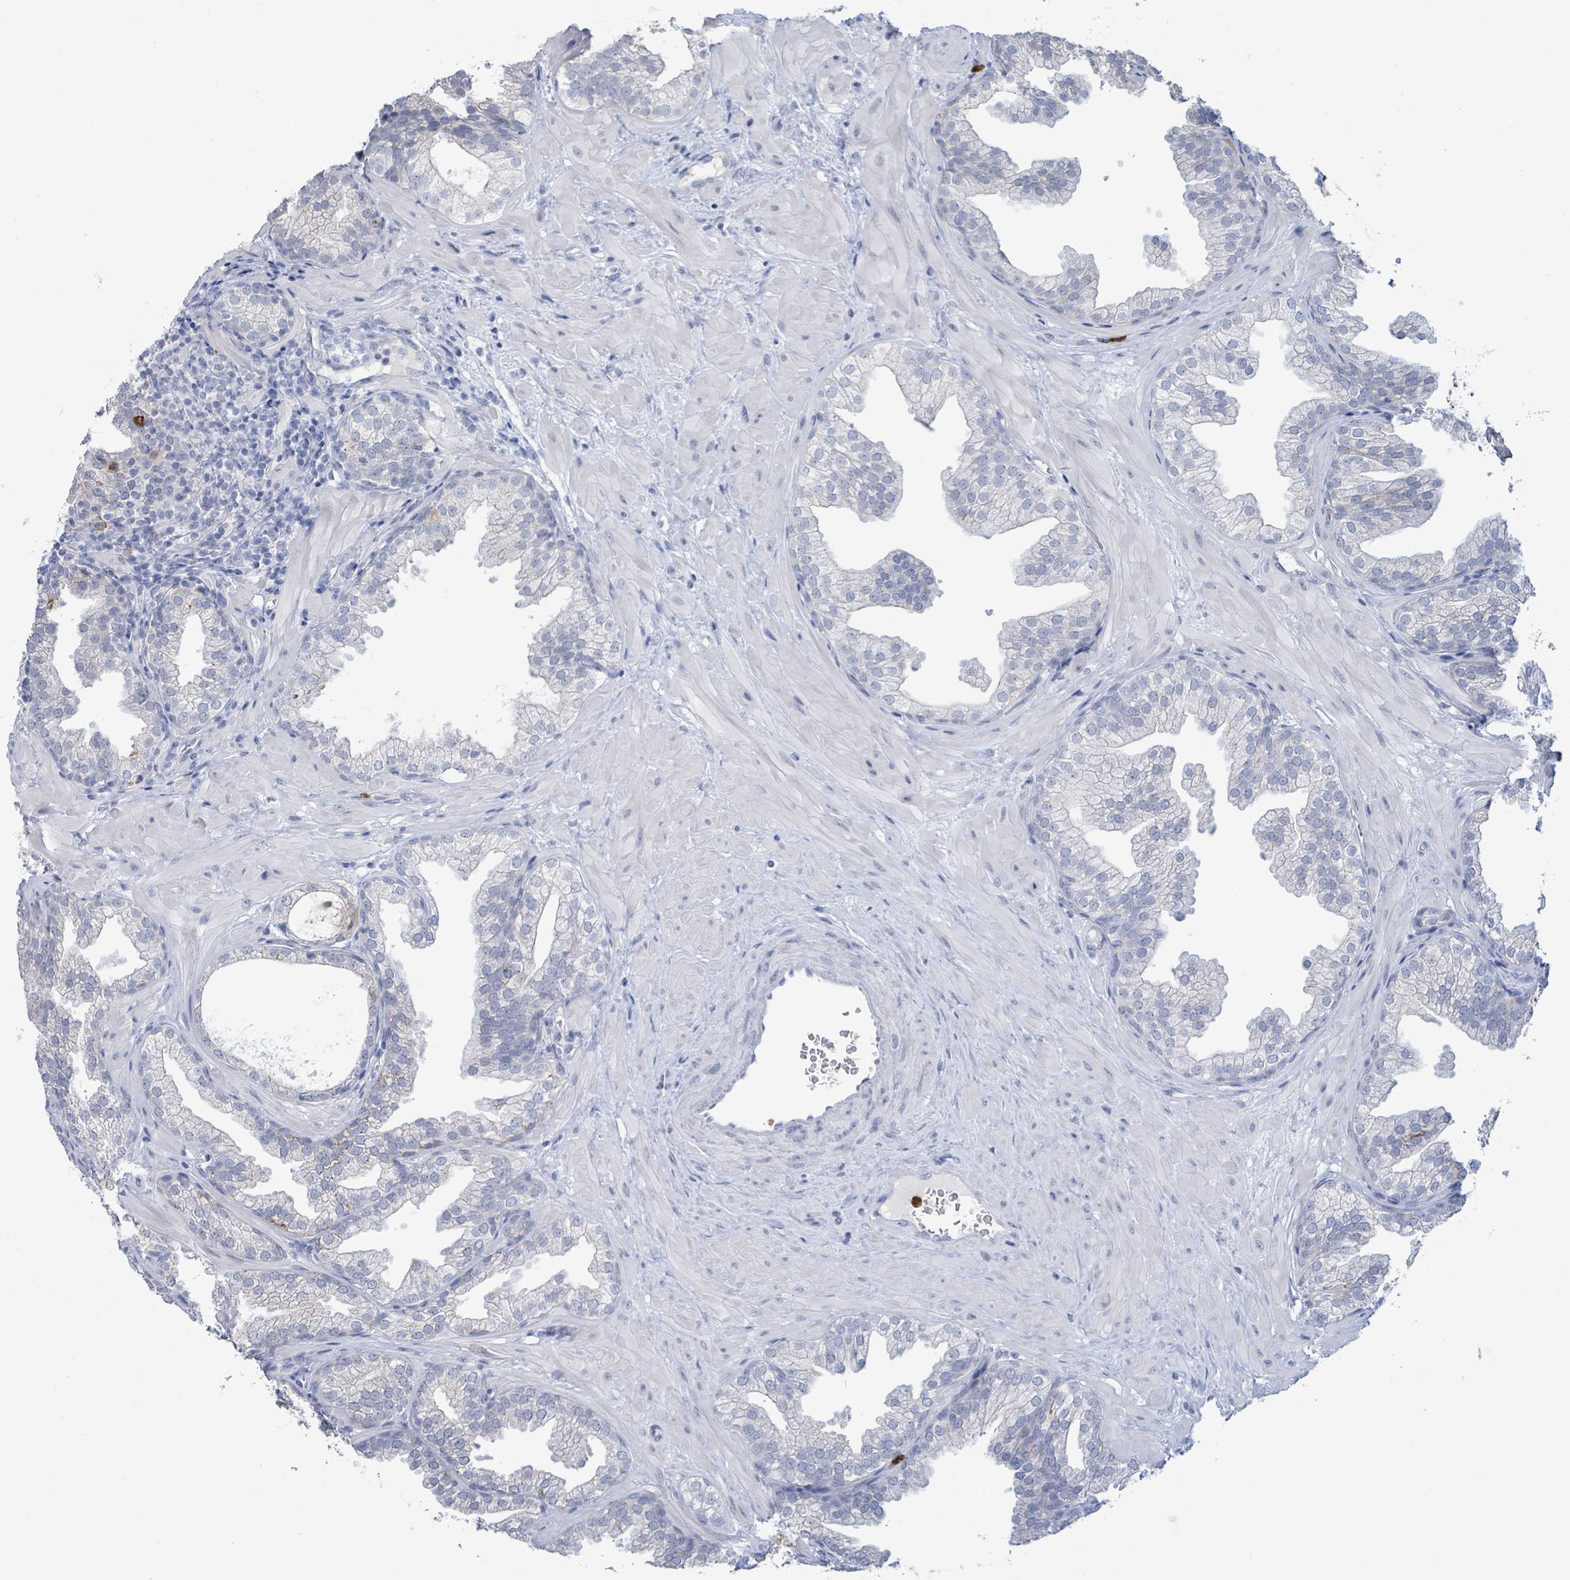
{"staining": {"intensity": "moderate", "quantity": "25%-75%", "location": "cytoplasmic/membranous"}, "tissue": "prostate", "cell_type": "Glandular cells", "image_type": "normal", "snomed": [{"axis": "morphology", "description": "Normal tissue, NOS"}, {"axis": "topography", "description": "Prostate"}], "caption": "A histopathology image showing moderate cytoplasmic/membranous staining in about 25%-75% of glandular cells in normal prostate, as visualized by brown immunohistochemical staining.", "gene": "LCLAT1", "patient": {"sex": "male", "age": 37}}